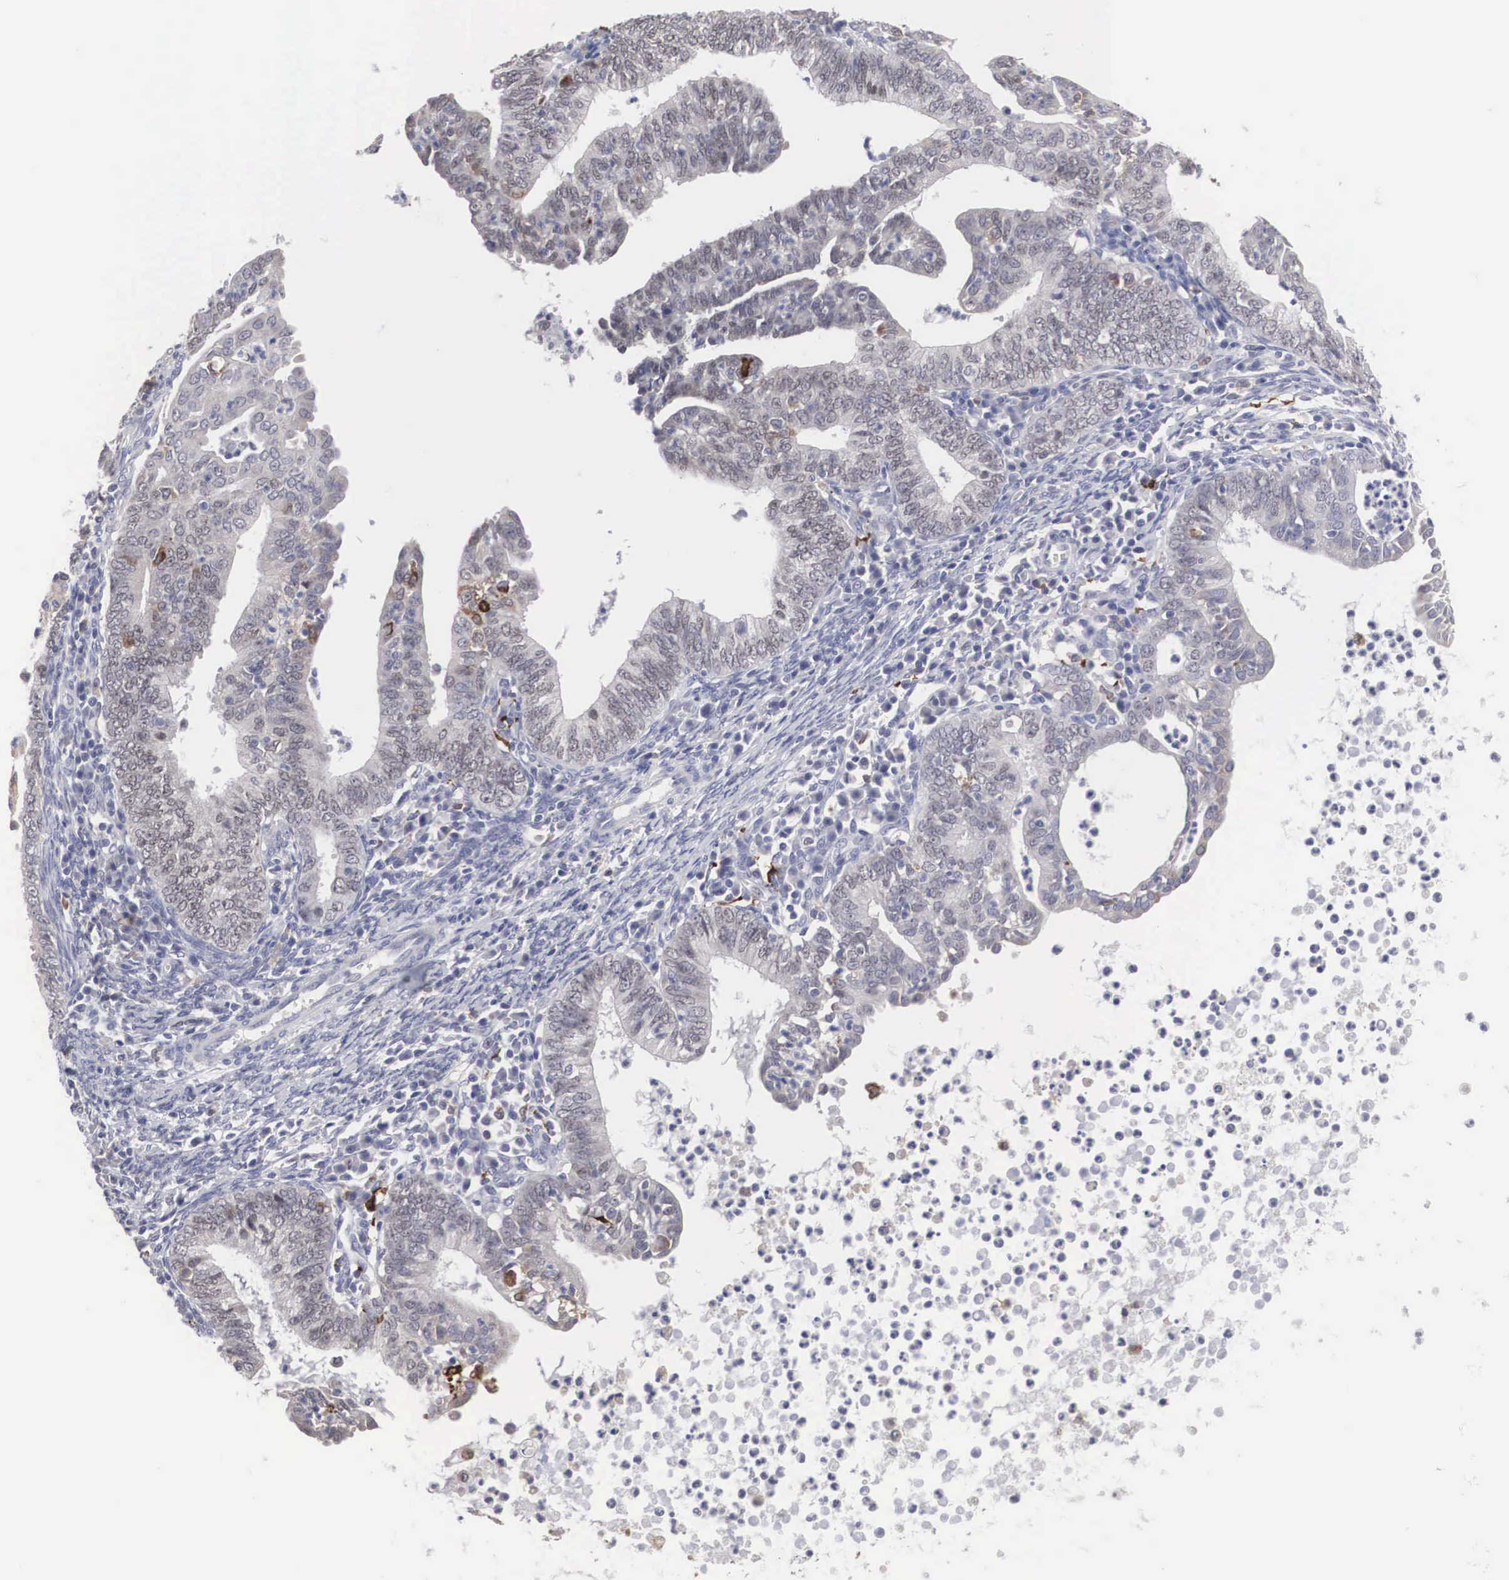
{"staining": {"intensity": "moderate", "quantity": "<25%", "location": "cytoplasmic/membranous"}, "tissue": "endometrial cancer", "cell_type": "Tumor cells", "image_type": "cancer", "snomed": [{"axis": "morphology", "description": "Adenocarcinoma, NOS"}, {"axis": "topography", "description": "Endometrium"}], "caption": "Human endometrial adenocarcinoma stained with a brown dye shows moderate cytoplasmic/membranous positive positivity in approximately <25% of tumor cells.", "gene": "HMOX1", "patient": {"sex": "female", "age": 66}}